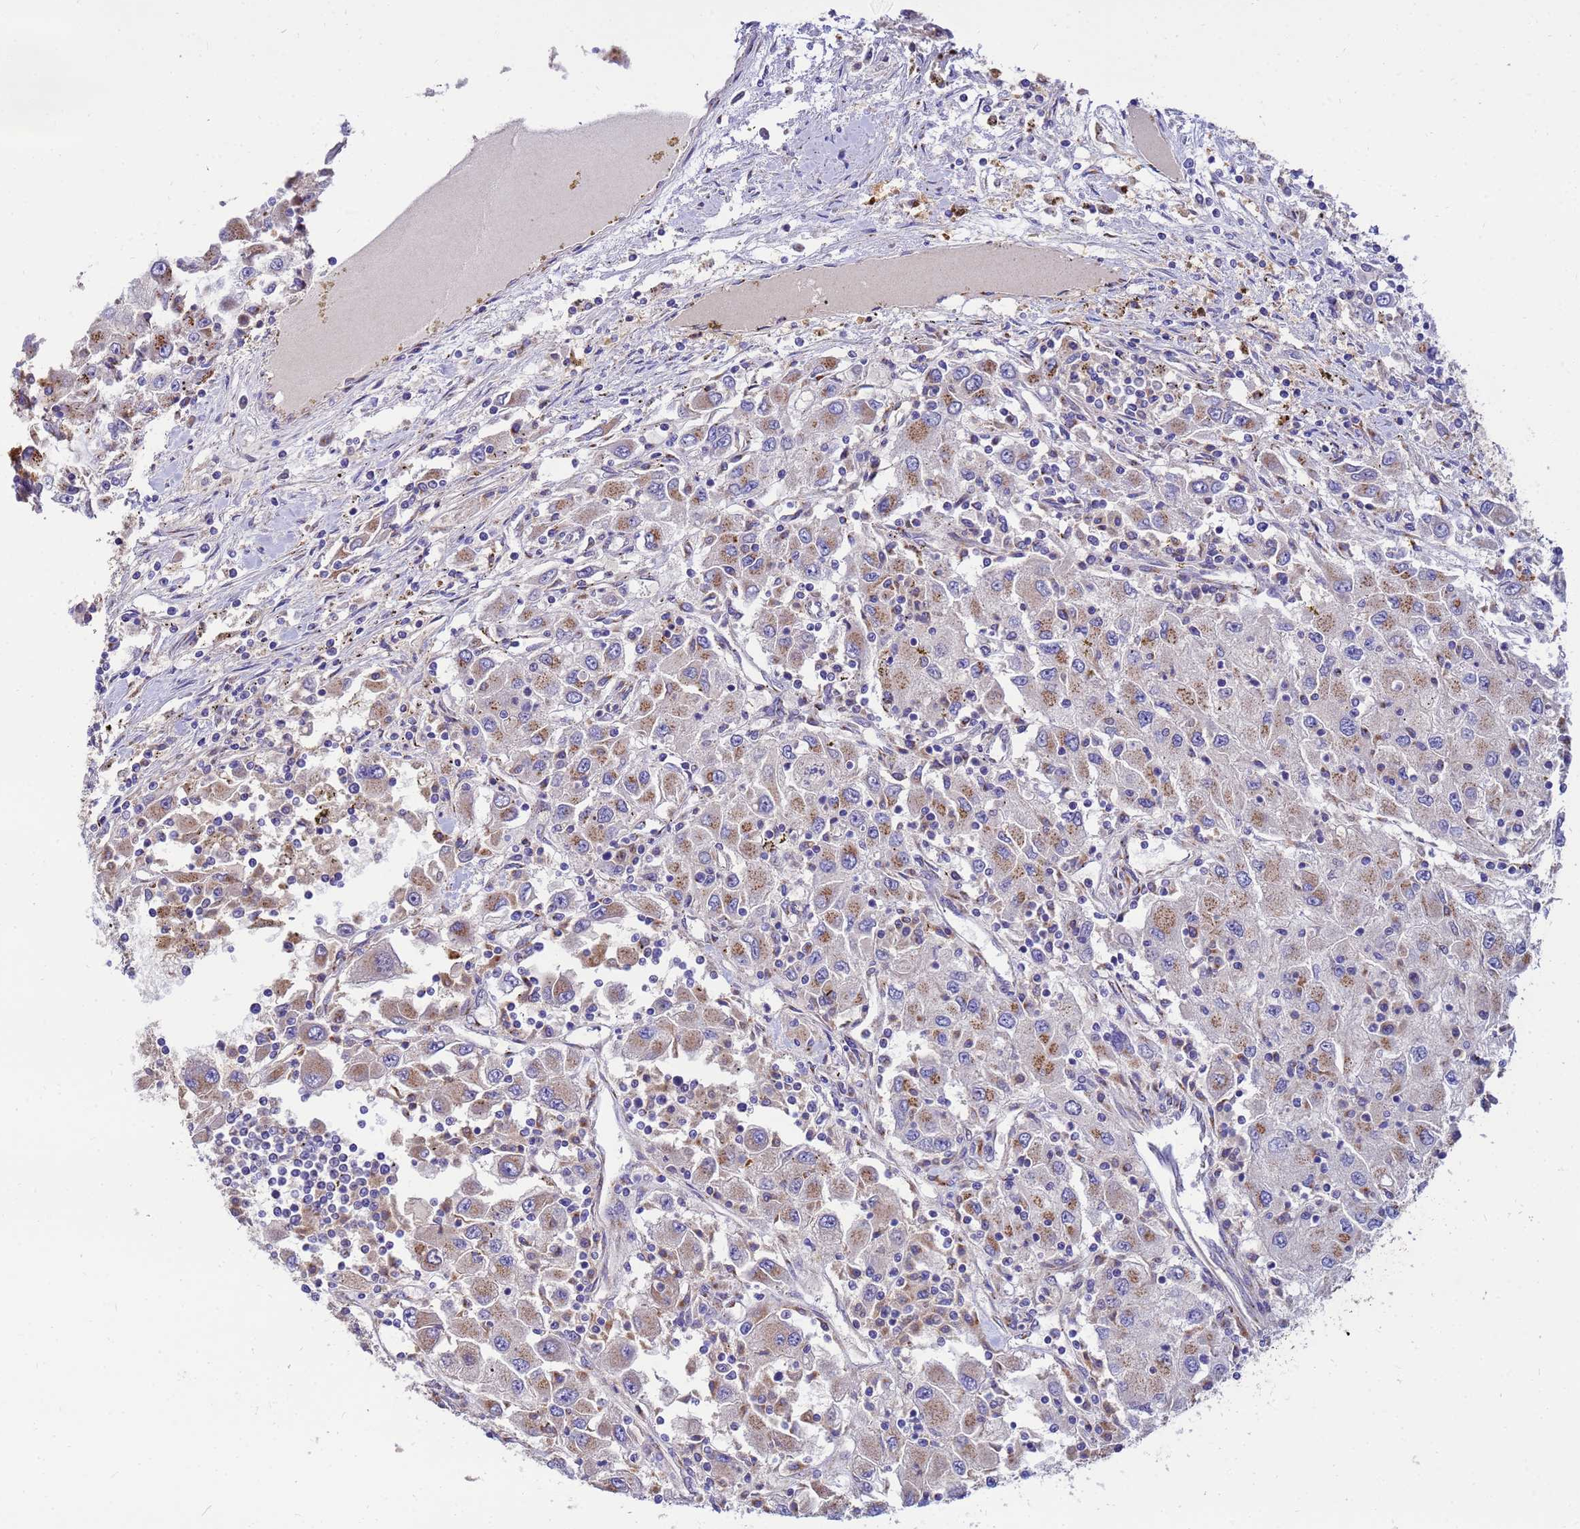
{"staining": {"intensity": "moderate", "quantity": "25%-75%", "location": "cytoplasmic/membranous"}, "tissue": "renal cancer", "cell_type": "Tumor cells", "image_type": "cancer", "snomed": [{"axis": "morphology", "description": "Adenocarcinoma, NOS"}, {"axis": "topography", "description": "Kidney"}], "caption": "Renal adenocarcinoma was stained to show a protein in brown. There is medium levels of moderate cytoplasmic/membranous staining in about 25%-75% of tumor cells.", "gene": "HPS3", "patient": {"sex": "female", "age": 67}}